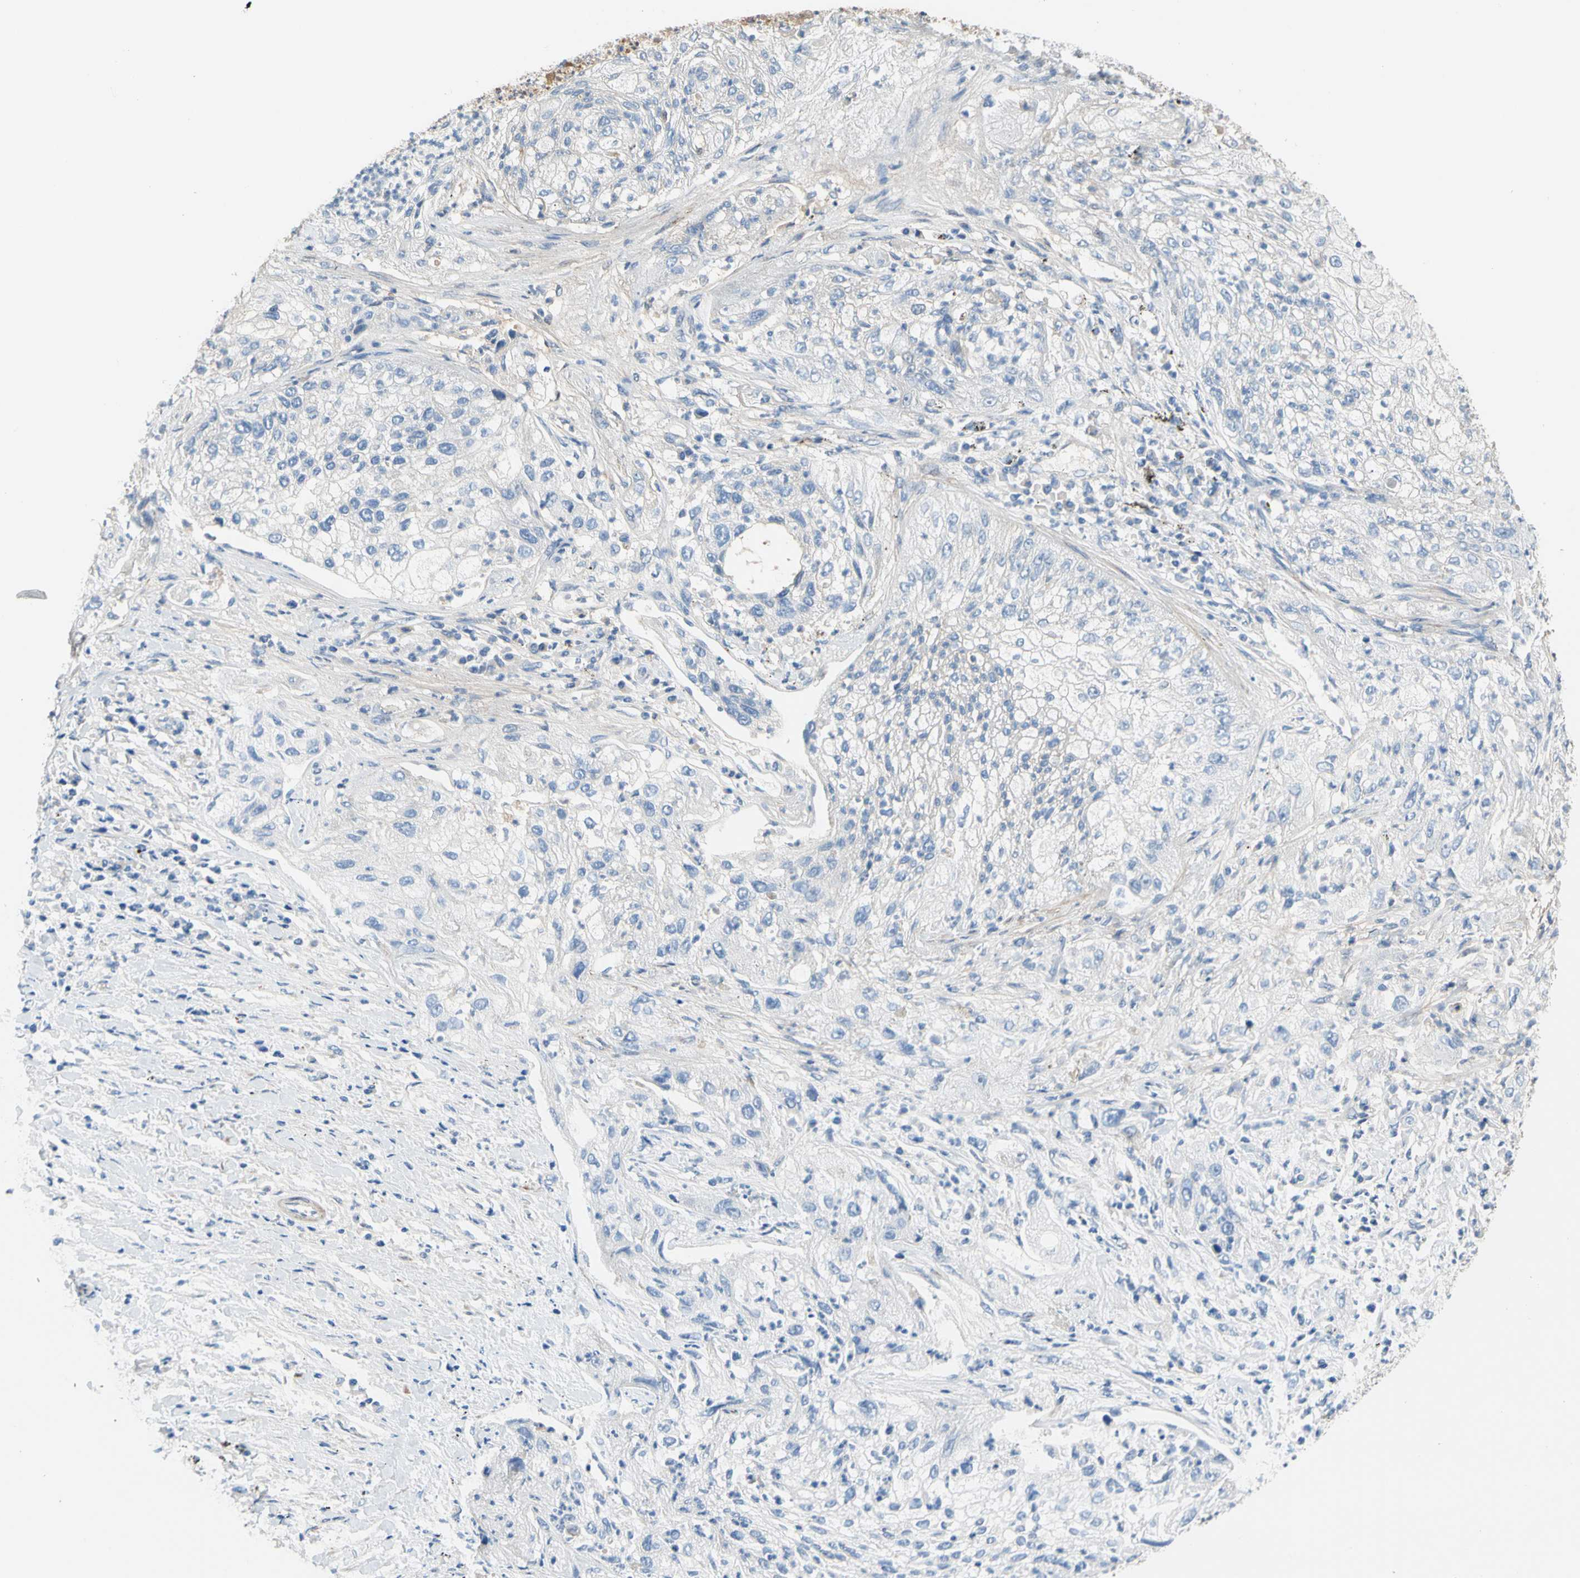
{"staining": {"intensity": "negative", "quantity": "none", "location": "none"}, "tissue": "lung cancer", "cell_type": "Tumor cells", "image_type": "cancer", "snomed": [{"axis": "morphology", "description": "Inflammation, NOS"}, {"axis": "morphology", "description": "Squamous cell carcinoma, NOS"}, {"axis": "topography", "description": "Lymph node"}, {"axis": "topography", "description": "Soft tissue"}, {"axis": "topography", "description": "Lung"}], "caption": "DAB (3,3'-diaminobenzidine) immunohistochemical staining of human lung cancer (squamous cell carcinoma) exhibits no significant staining in tumor cells.", "gene": "ENTREP3", "patient": {"sex": "male", "age": 66}}